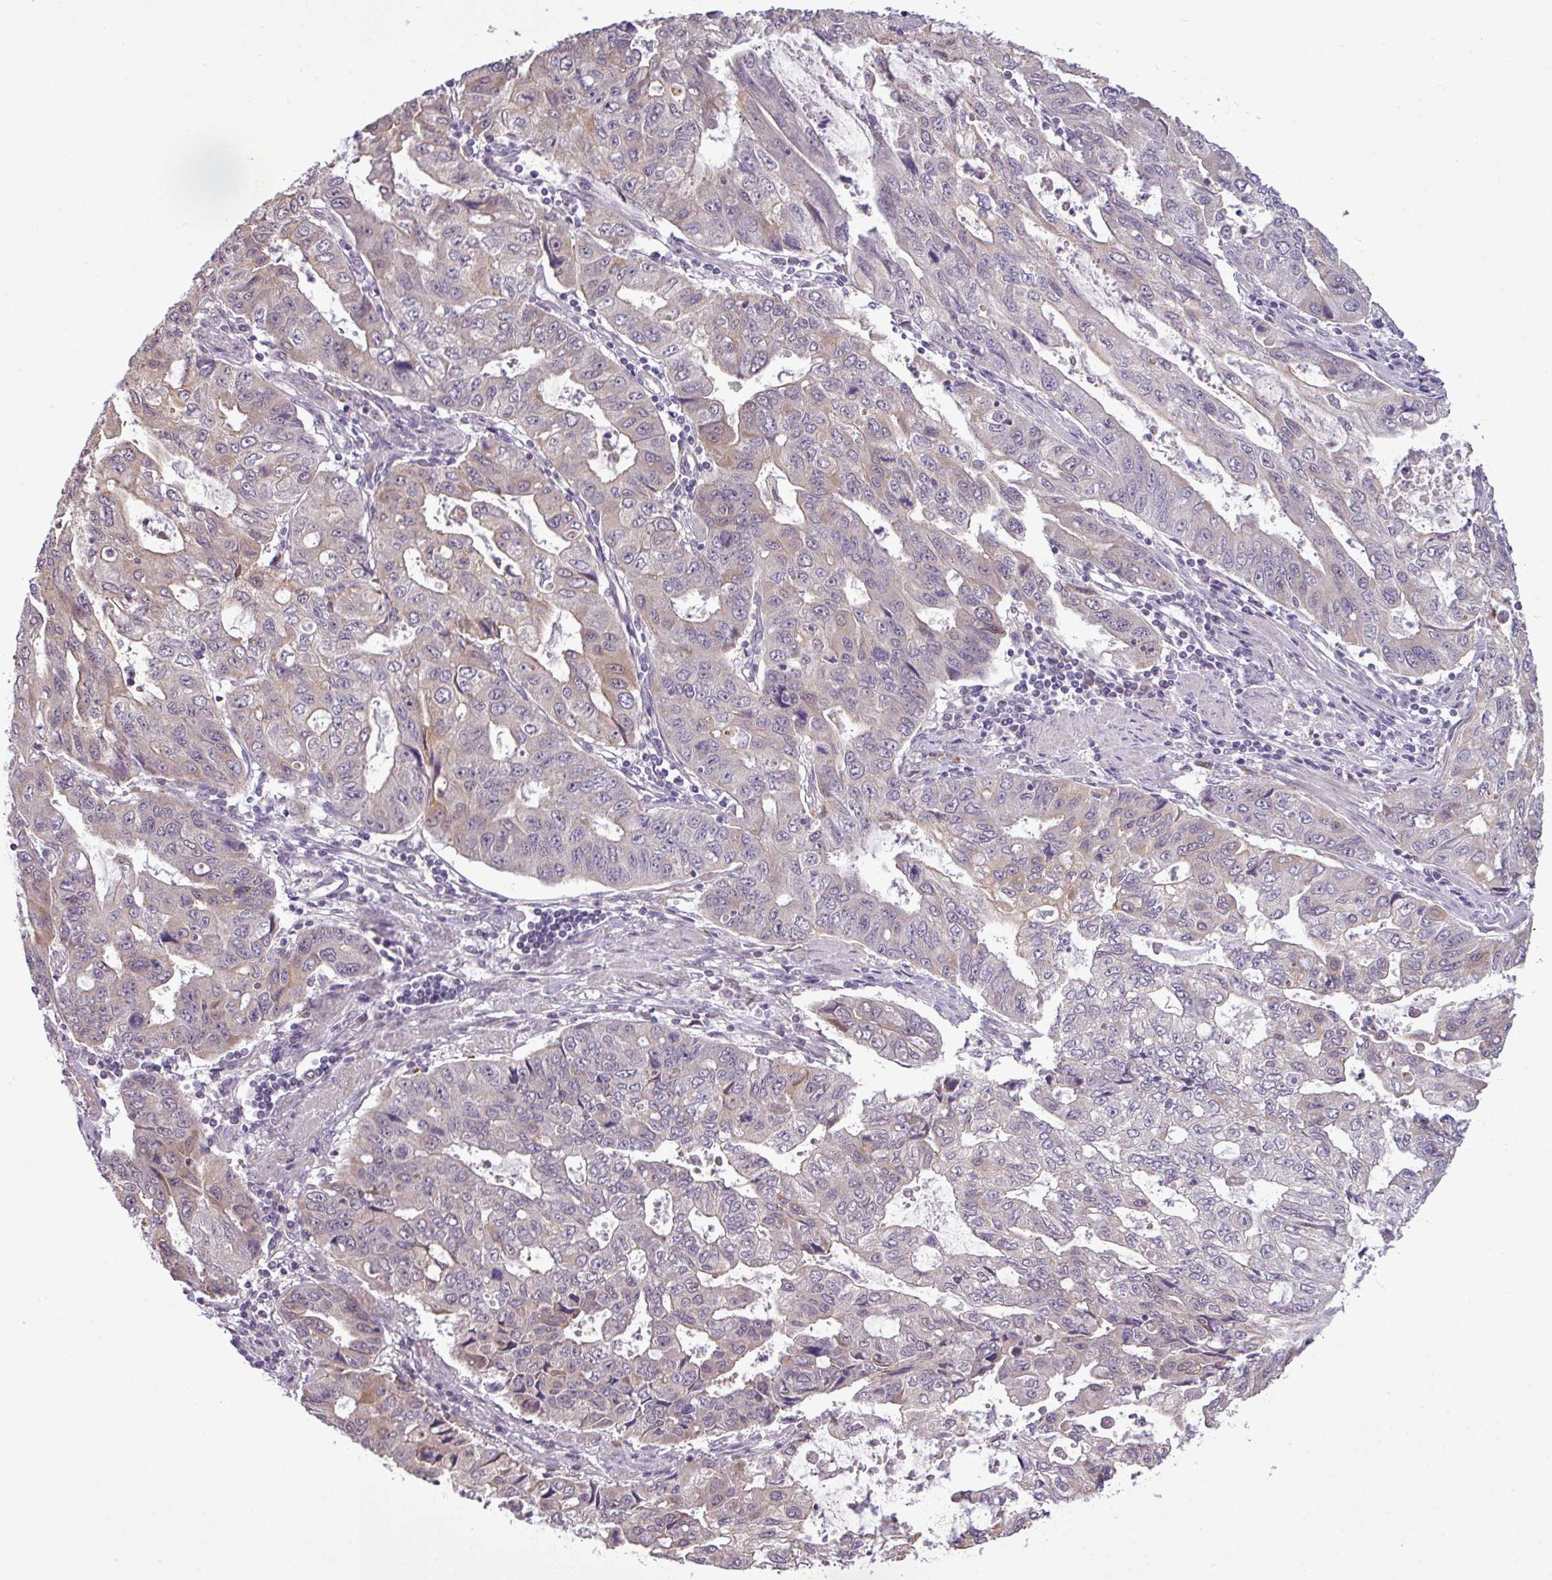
{"staining": {"intensity": "weak", "quantity": "<25%", "location": "cytoplasmic/membranous"}, "tissue": "stomach cancer", "cell_type": "Tumor cells", "image_type": "cancer", "snomed": [{"axis": "morphology", "description": "Adenocarcinoma, NOS"}, {"axis": "topography", "description": "Stomach, upper"}], "caption": "Immunohistochemistry photomicrograph of human stomach adenocarcinoma stained for a protein (brown), which exhibits no positivity in tumor cells. (Brightfield microscopy of DAB IHC at high magnification).", "gene": "ZNF217", "patient": {"sex": "female", "age": 52}}